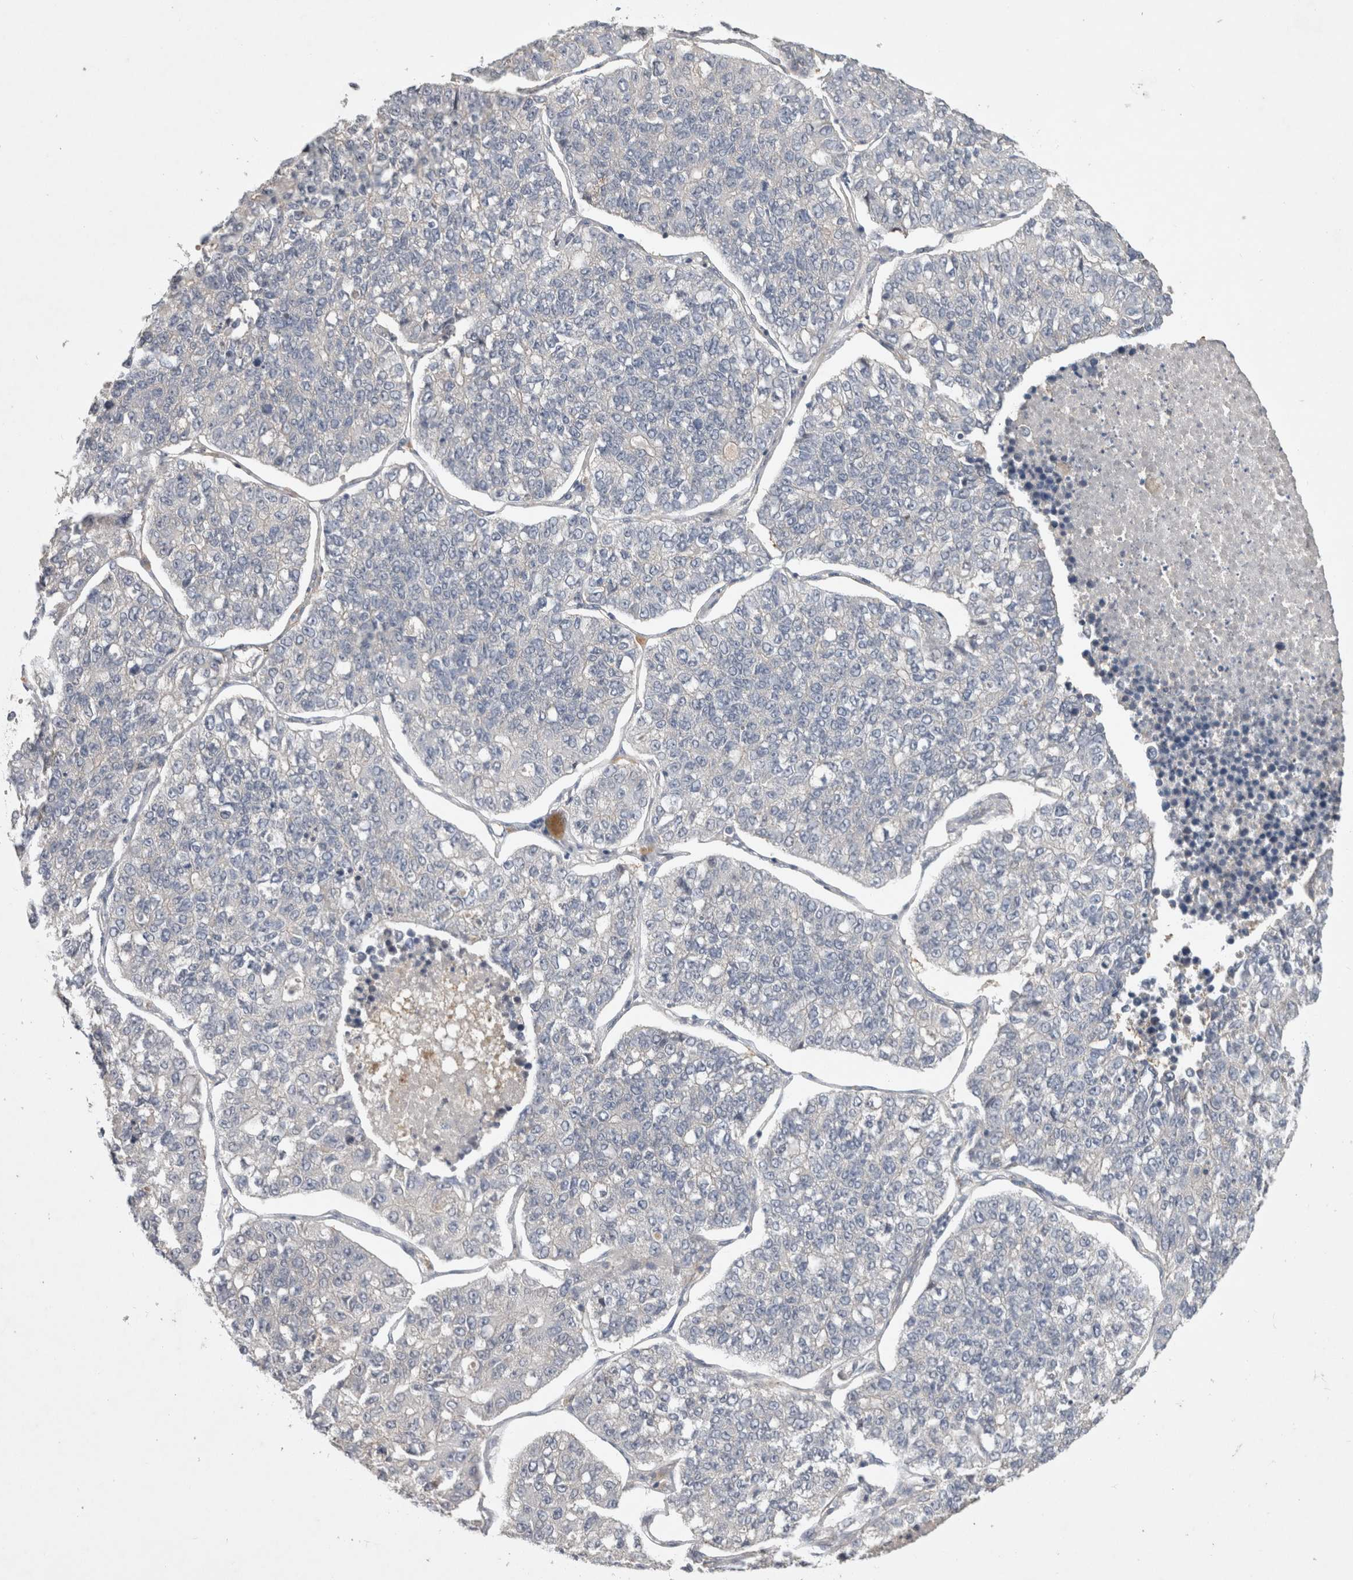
{"staining": {"intensity": "negative", "quantity": "none", "location": "none"}, "tissue": "lung cancer", "cell_type": "Tumor cells", "image_type": "cancer", "snomed": [{"axis": "morphology", "description": "Adenocarcinoma, NOS"}, {"axis": "topography", "description": "Lung"}], "caption": "Immunohistochemical staining of lung adenocarcinoma demonstrates no significant expression in tumor cells.", "gene": "CERS3", "patient": {"sex": "male", "age": 49}}